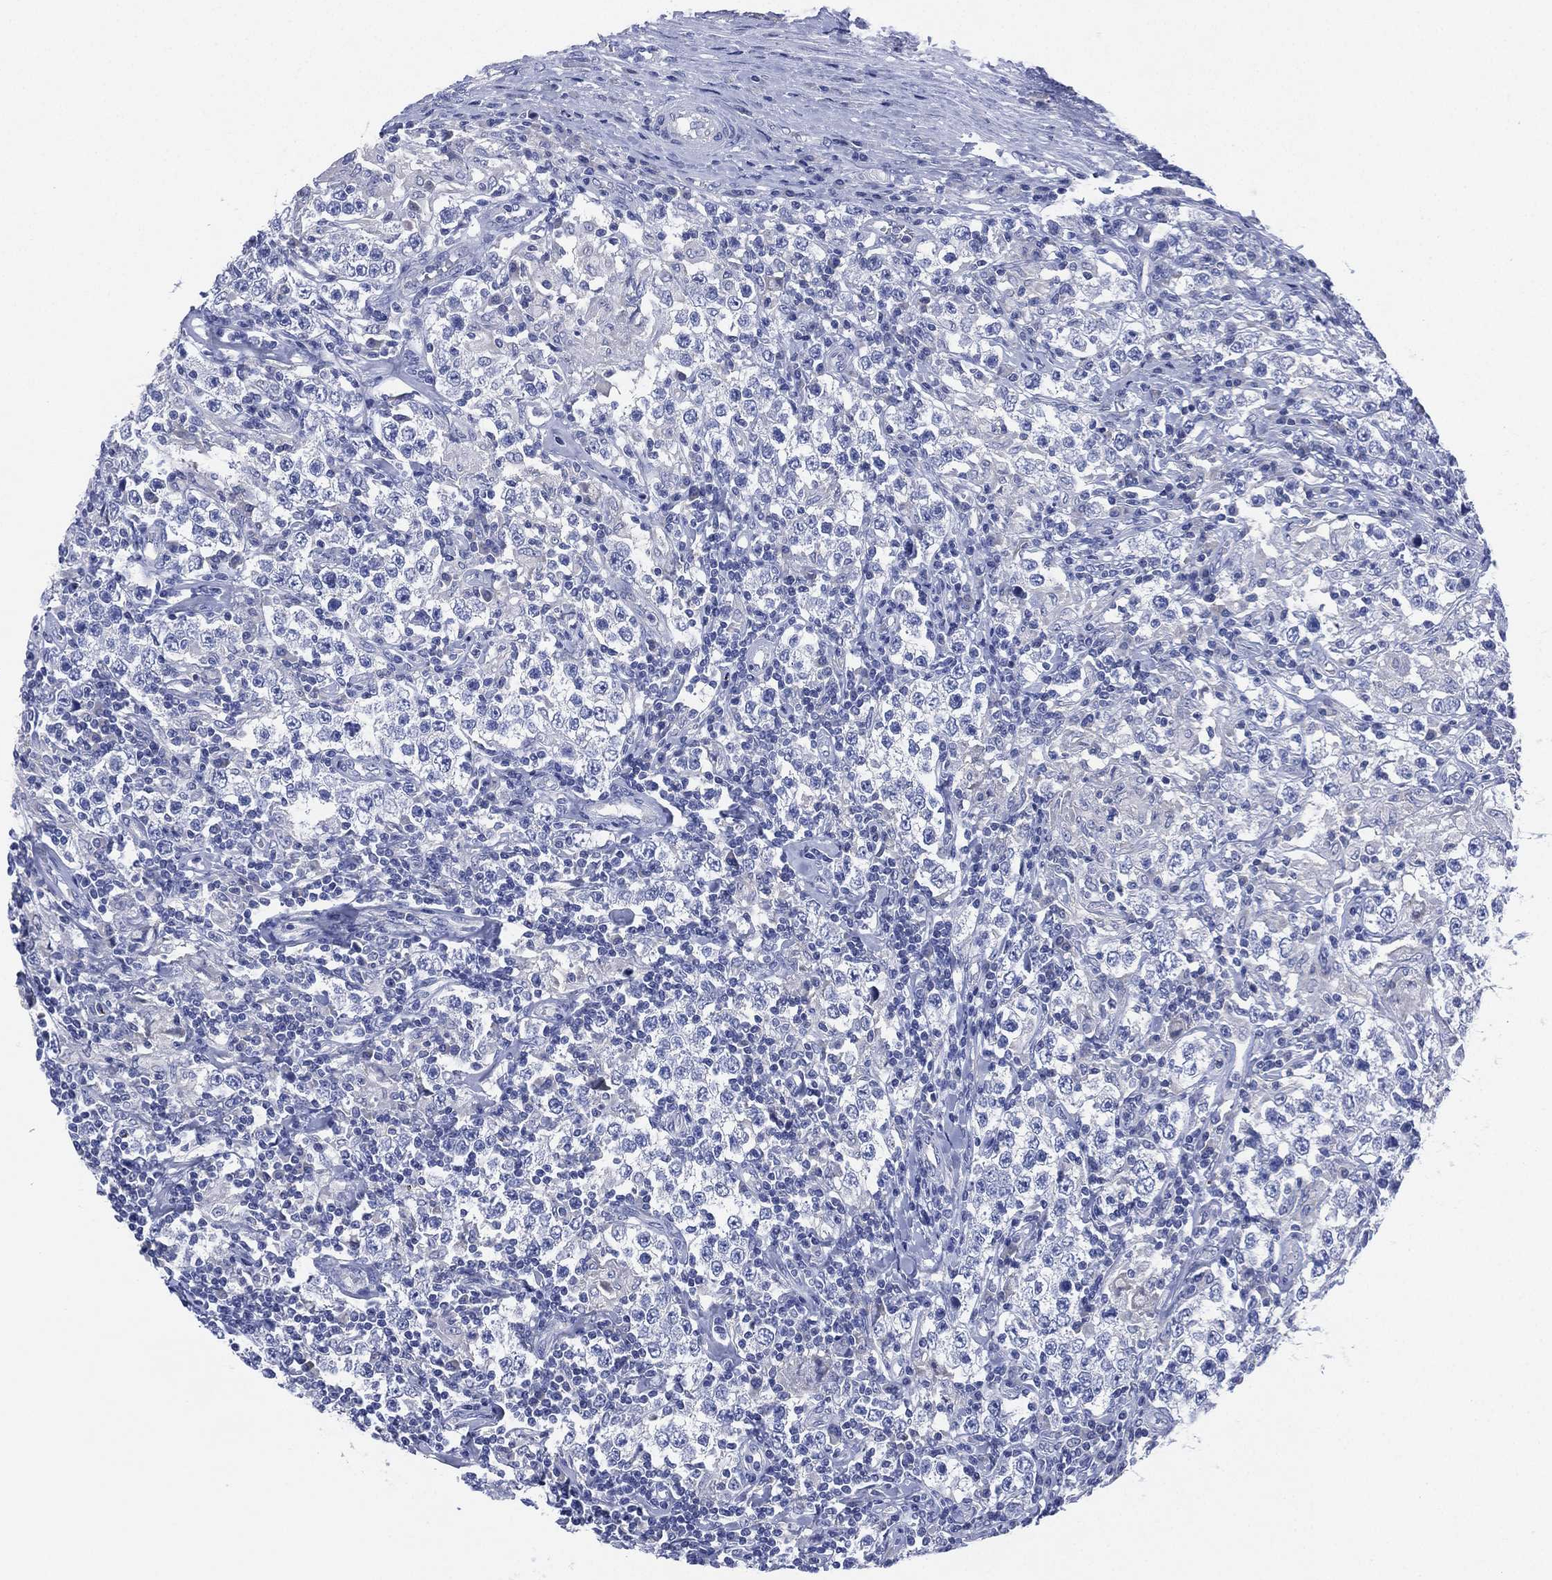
{"staining": {"intensity": "negative", "quantity": "none", "location": "none"}, "tissue": "testis cancer", "cell_type": "Tumor cells", "image_type": "cancer", "snomed": [{"axis": "morphology", "description": "Seminoma, NOS"}, {"axis": "morphology", "description": "Carcinoma, Embryonal, NOS"}, {"axis": "topography", "description": "Testis"}], "caption": "This is a image of IHC staining of testis cancer (embryonal carcinoma), which shows no positivity in tumor cells. (DAB immunohistochemistry (IHC), high magnification).", "gene": "CHRNA3", "patient": {"sex": "male", "age": 41}}